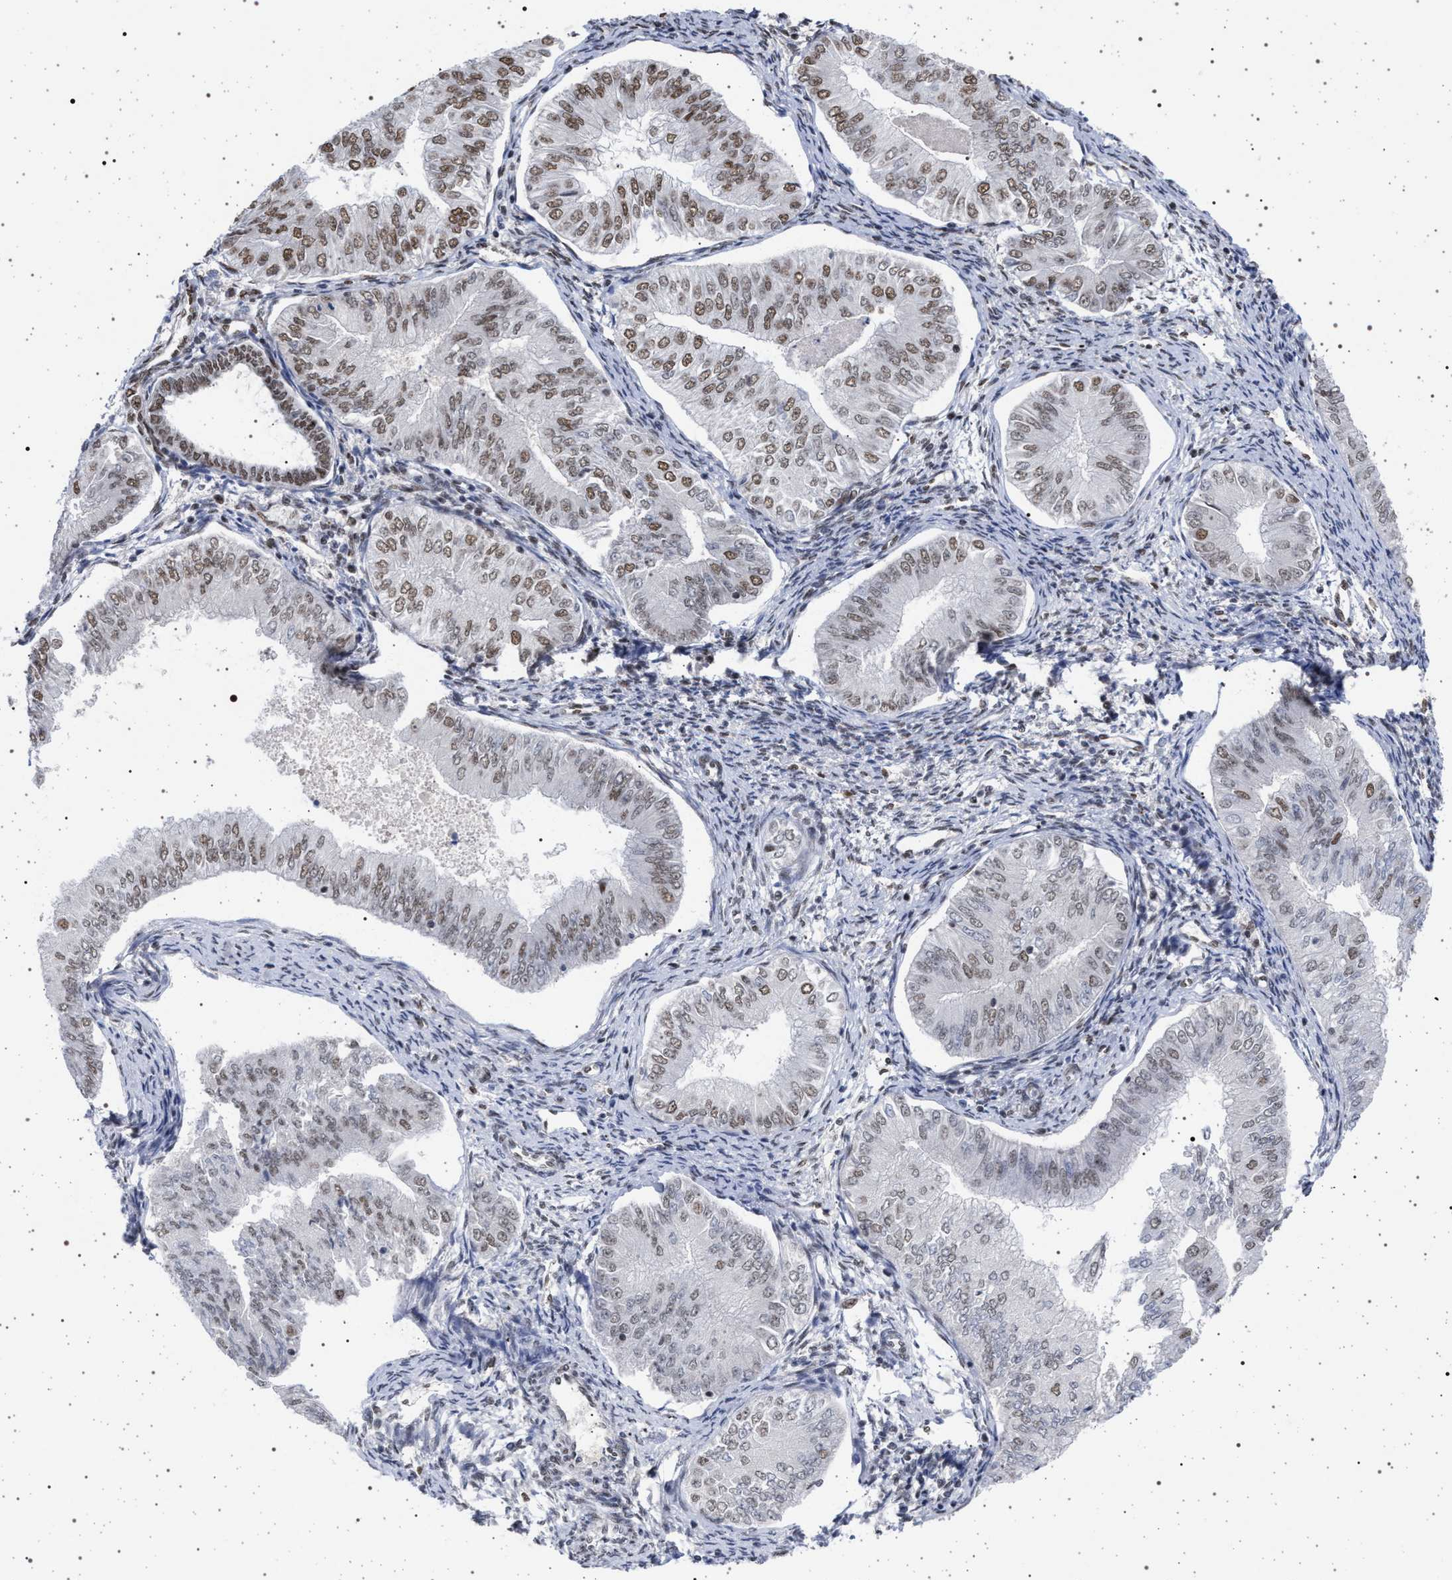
{"staining": {"intensity": "moderate", "quantity": ">75%", "location": "nuclear"}, "tissue": "endometrial cancer", "cell_type": "Tumor cells", "image_type": "cancer", "snomed": [{"axis": "morphology", "description": "Normal tissue, NOS"}, {"axis": "morphology", "description": "Adenocarcinoma, NOS"}, {"axis": "topography", "description": "Endometrium"}], "caption": "An immunohistochemistry micrograph of tumor tissue is shown. Protein staining in brown shows moderate nuclear positivity in endometrial cancer (adenocarcinoma) within tumor cells. The staining was performed using DAB to visualize the protein expression in brown, while the nuclei were stained in blue with hematoxylin (Magnification: 20x).", "gene": "PHF12", "patient": {"sex": "female", "age": 53}}